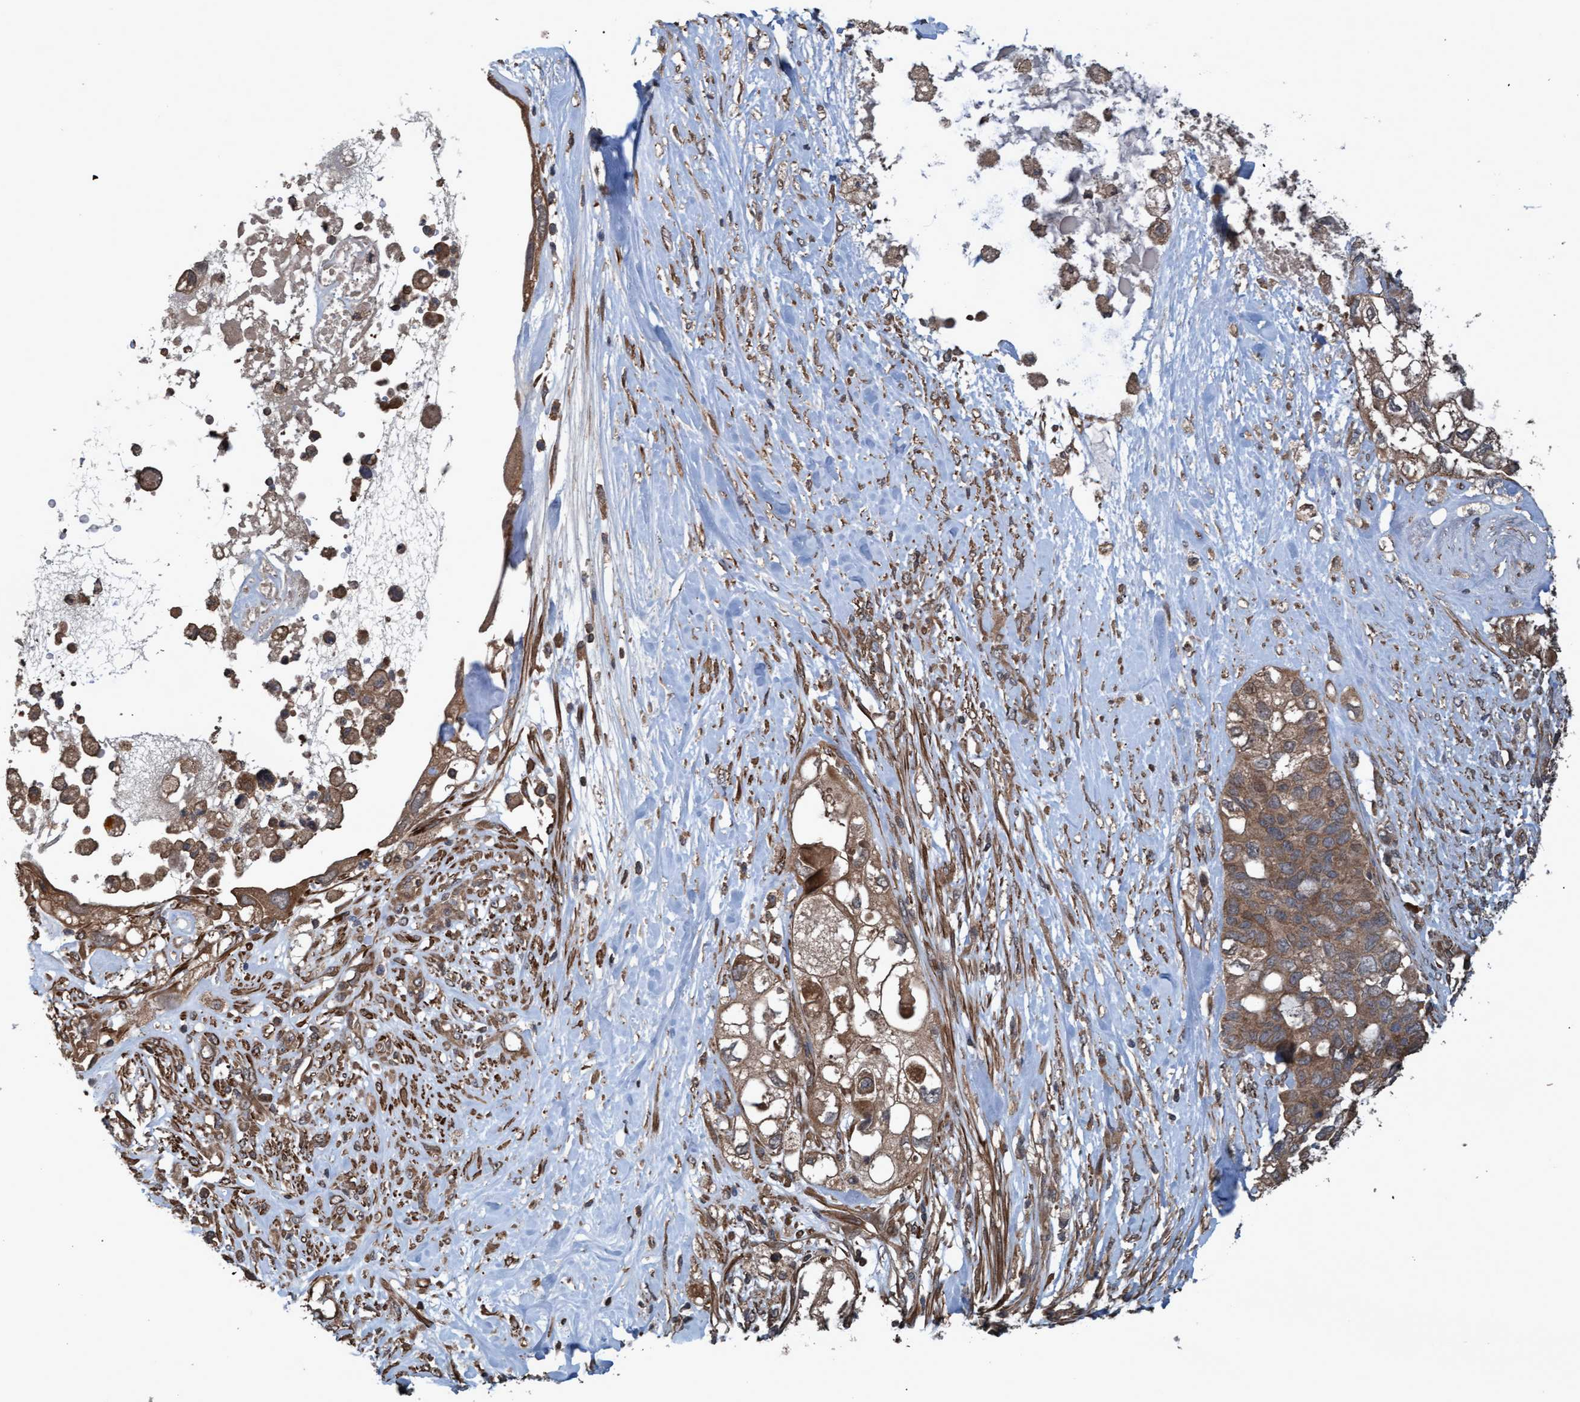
{"staining": {"intensity": "moderate", "quantity": ">75%", "location": "cytoplasmic/membranous"}, "tissue": "pancreatic cancer", "cell_type": "Tumor cells", "image_type": "cancer", "snomed": [{"axis": "morphology", "description": "Adenocarcinoma, NOS"}, {"axis": "topography", "description": "Pancreas"}], "caption": "Immunohistochemistry (IHC) image of neoplastic tissue: human pancreatic adenocarcinoma stained using immunohistochemistry (IHC) demonstrates medium levels of moderate protein expression localized specifically in the cytoplasmic/membranous of tumor cells, appearing as a cytoplasmic/membranous brown color.", "gene": "GGT6", "patient": {"sex": "female", "age": 56}}